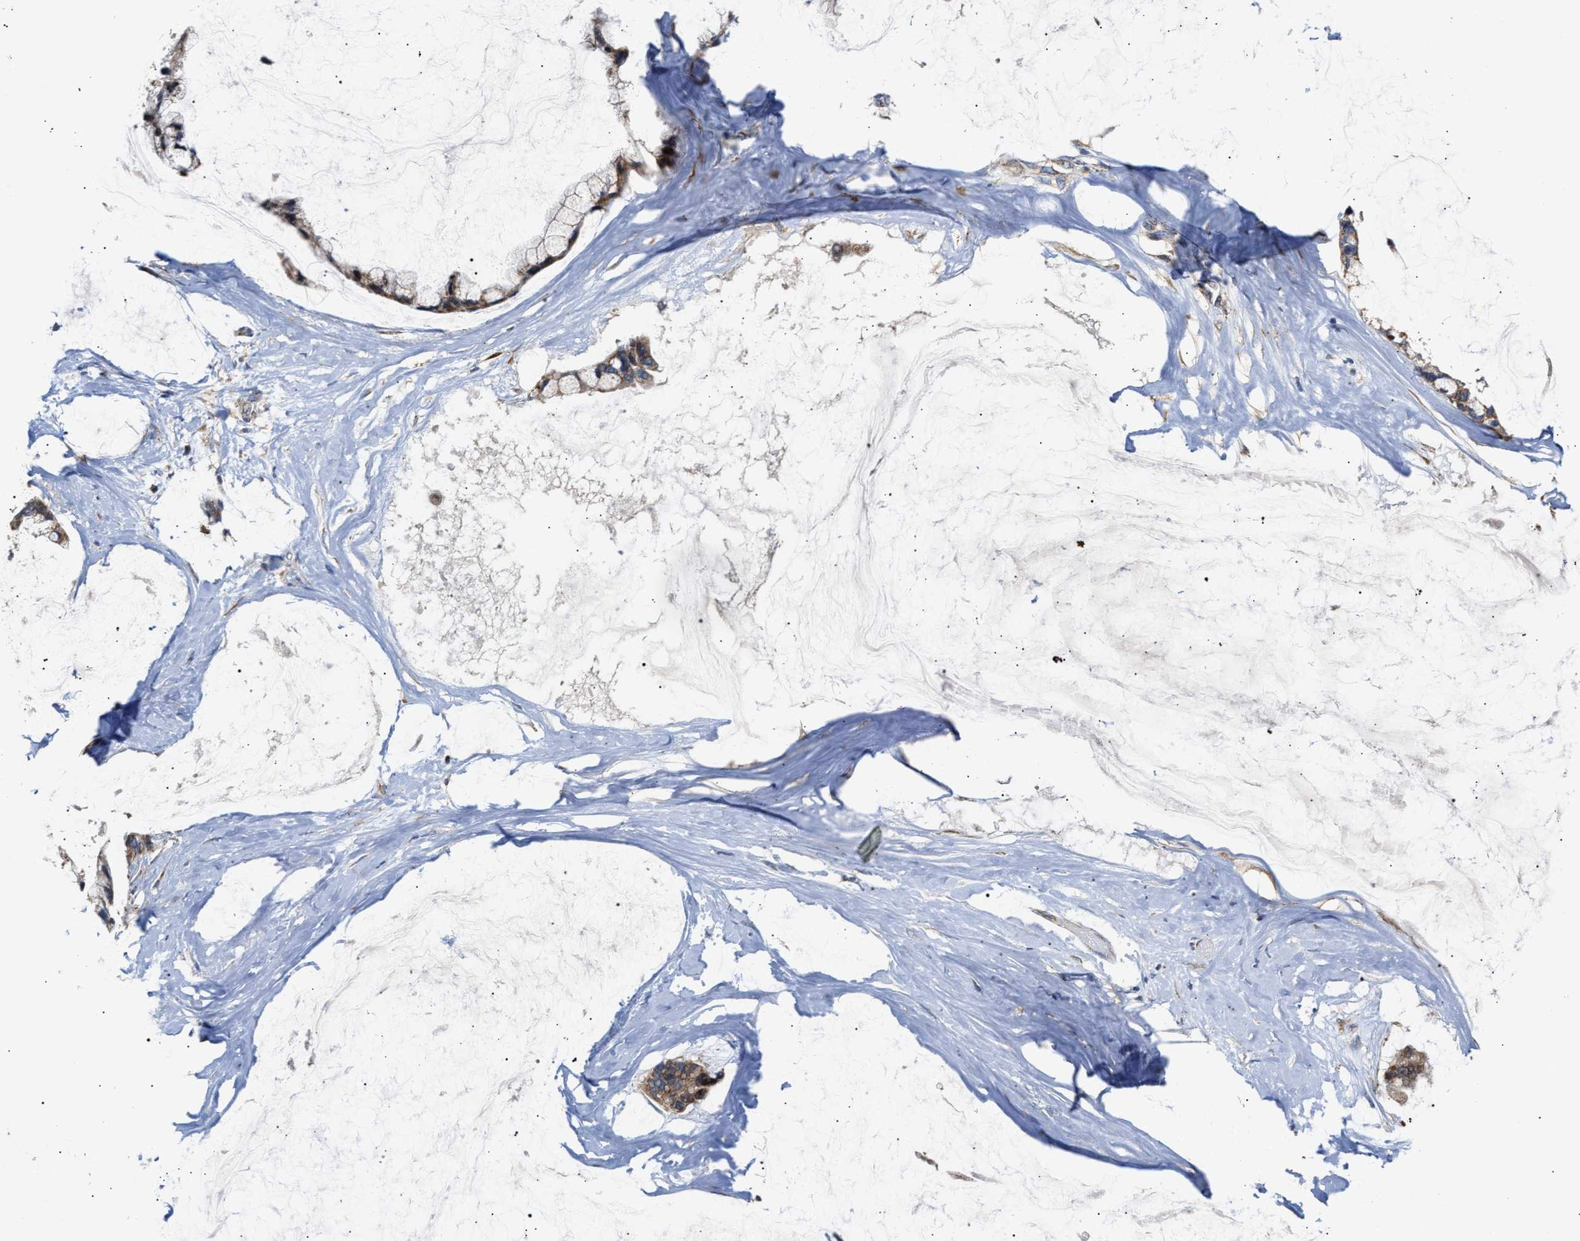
{"staining": {"intensity": "moderate", "quantity": ">75%", "location": "cytoplasmic/membranous"}, "tissue": "ovarian cancer", "cell_type": "Tumor cells", "image_type": "cancer", "snomed": [{"axis": "morphology", "description": "Cystadenocarcinoma, mucinous, NOS"}, {"axis": "topography", "description": "Ovary"}], "caption": "This is an image of immunohistochemistry (IHC) staining of ovarian cancer (mucinous cystadenocarcinoma), which shows moderate positivity in the cytoplasmic/membranous of tumor cells.", "gene": "MALSU1", "patient": {"sex": "female", "age": 39}}